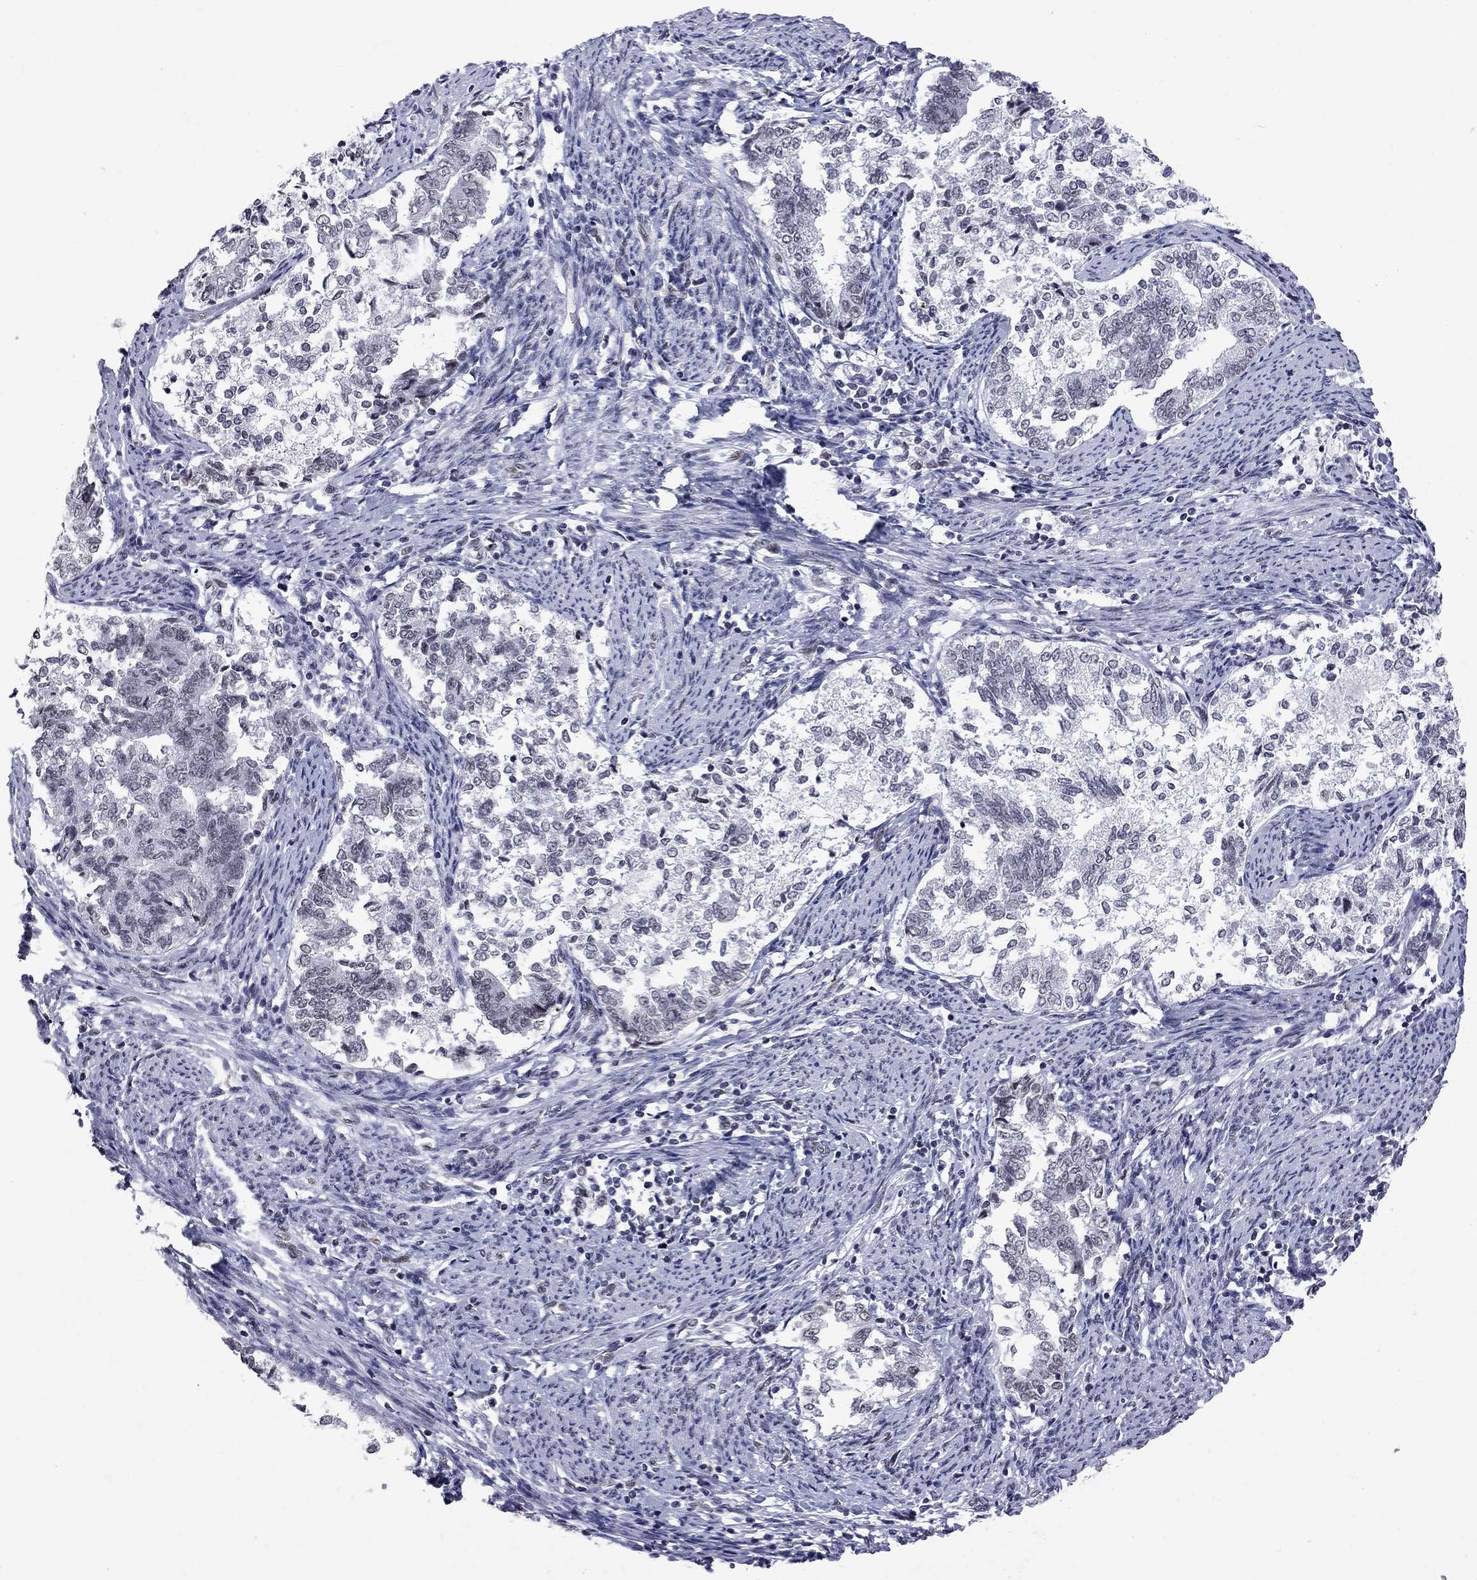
{"staining": {"intensity": "weak", "quantity": "<25%", "location": "nuclear"}, "tissue": "endometrial cancer", "cell_type": "Tumor cells", "image_type": "cancer", "snomed": [{"axis": "morphology", "description": "Adenocarcinoma, NOS"}, {"axis": "topography", "description": "Endometrium"}], "caption": "Protein analysis of endometrial cancer displays no significant staining in tumor cells. Brightfield microscopy of IHC stained with DAB (brown) and hematoxylin (blue), captured at high magnification.", "gene": "ZBTB47", "patient": {"sex": "female", "age": 65}}